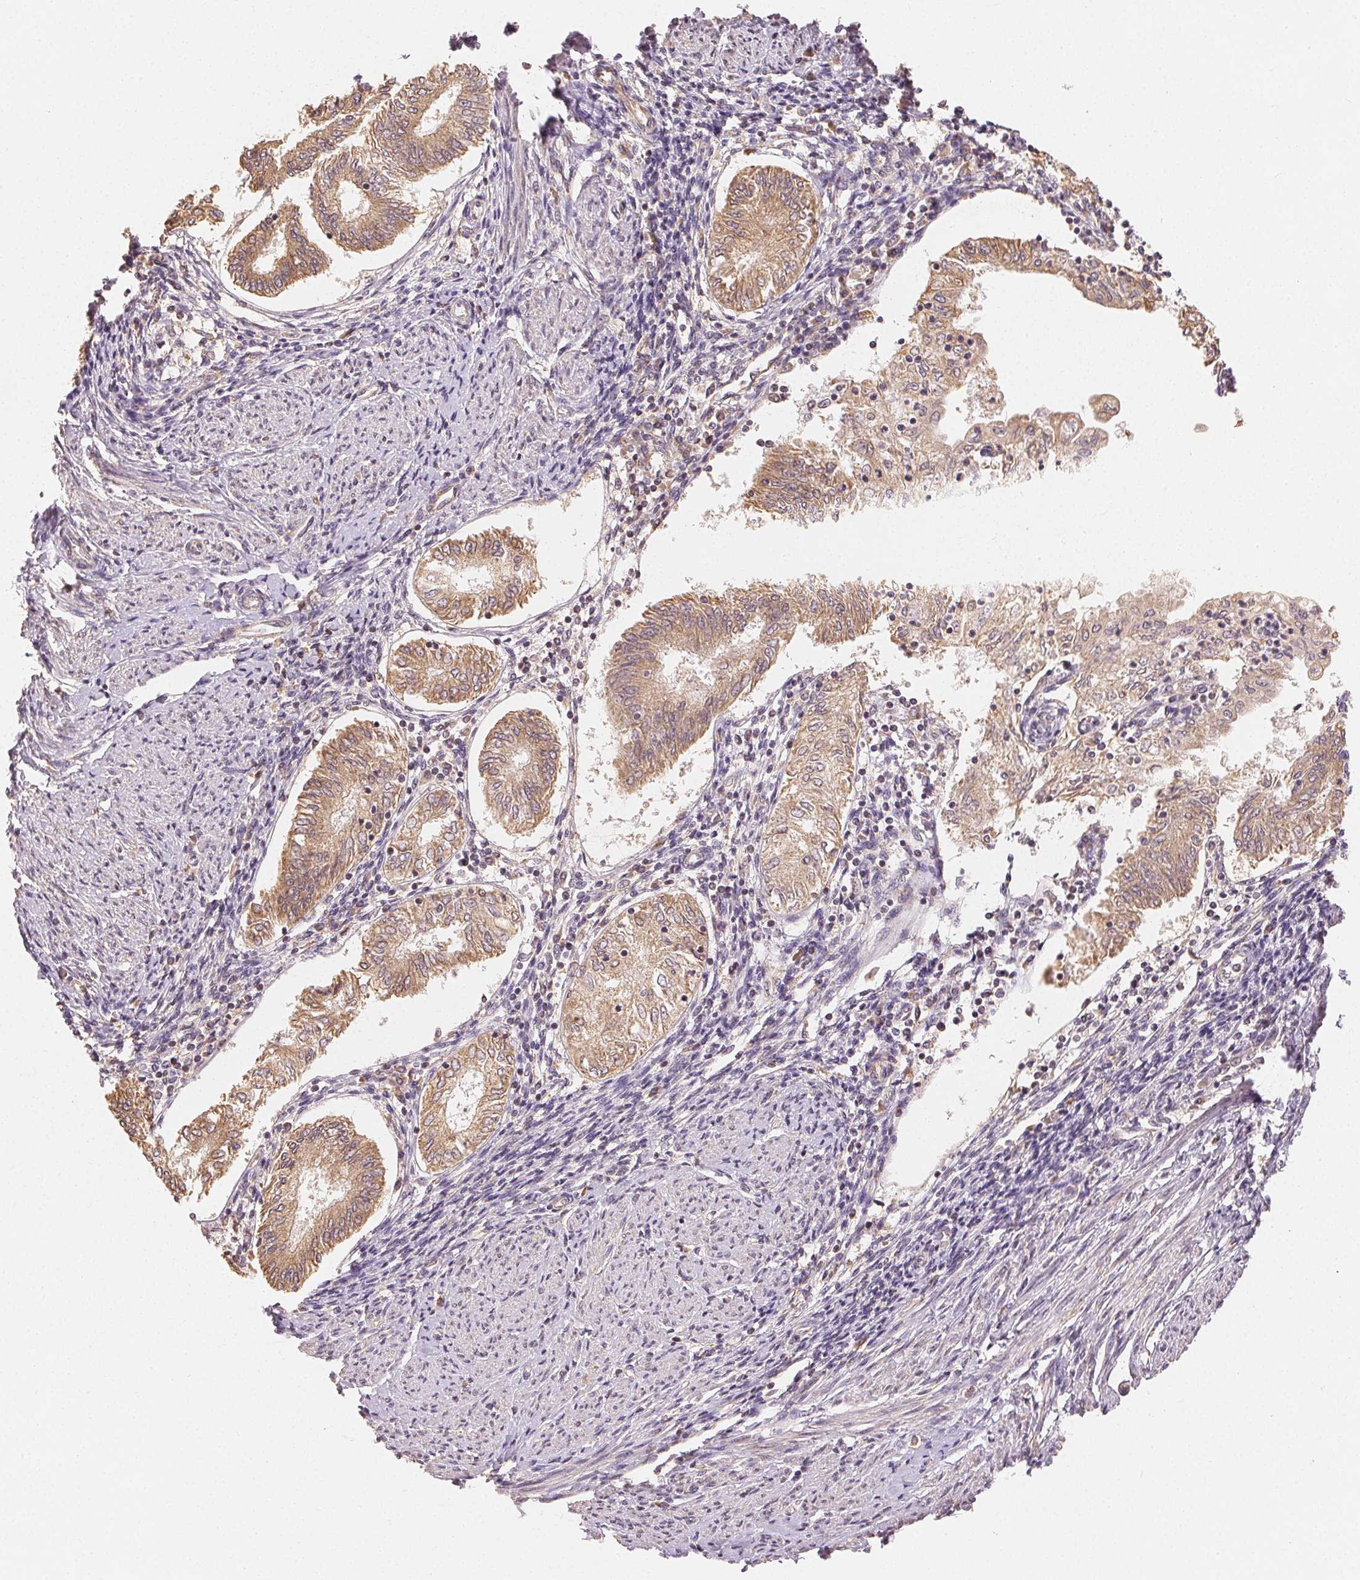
{"staining": {"intensity": "weak", "quantity": ">75%", "location": "cytoplasmic/membranous"}, "tissue": "endometrial cancer", "cell_type": "Tumor cells", "image_type": "cancer", "snomed": [{"axis": "morphology", "description": "Adenocarcinoma, NOS"}, {"axis": "topography", "description": "Endometrium"}], "caption": "Immunohistochemical staining of adenocarcinoma (endometrial) shows low levels of weak cytoplasmic/membranous positivity in about >75% of tumor cells.", "gene": "SEZ6L2", "patient": {"sex": "female", "age": 68}}